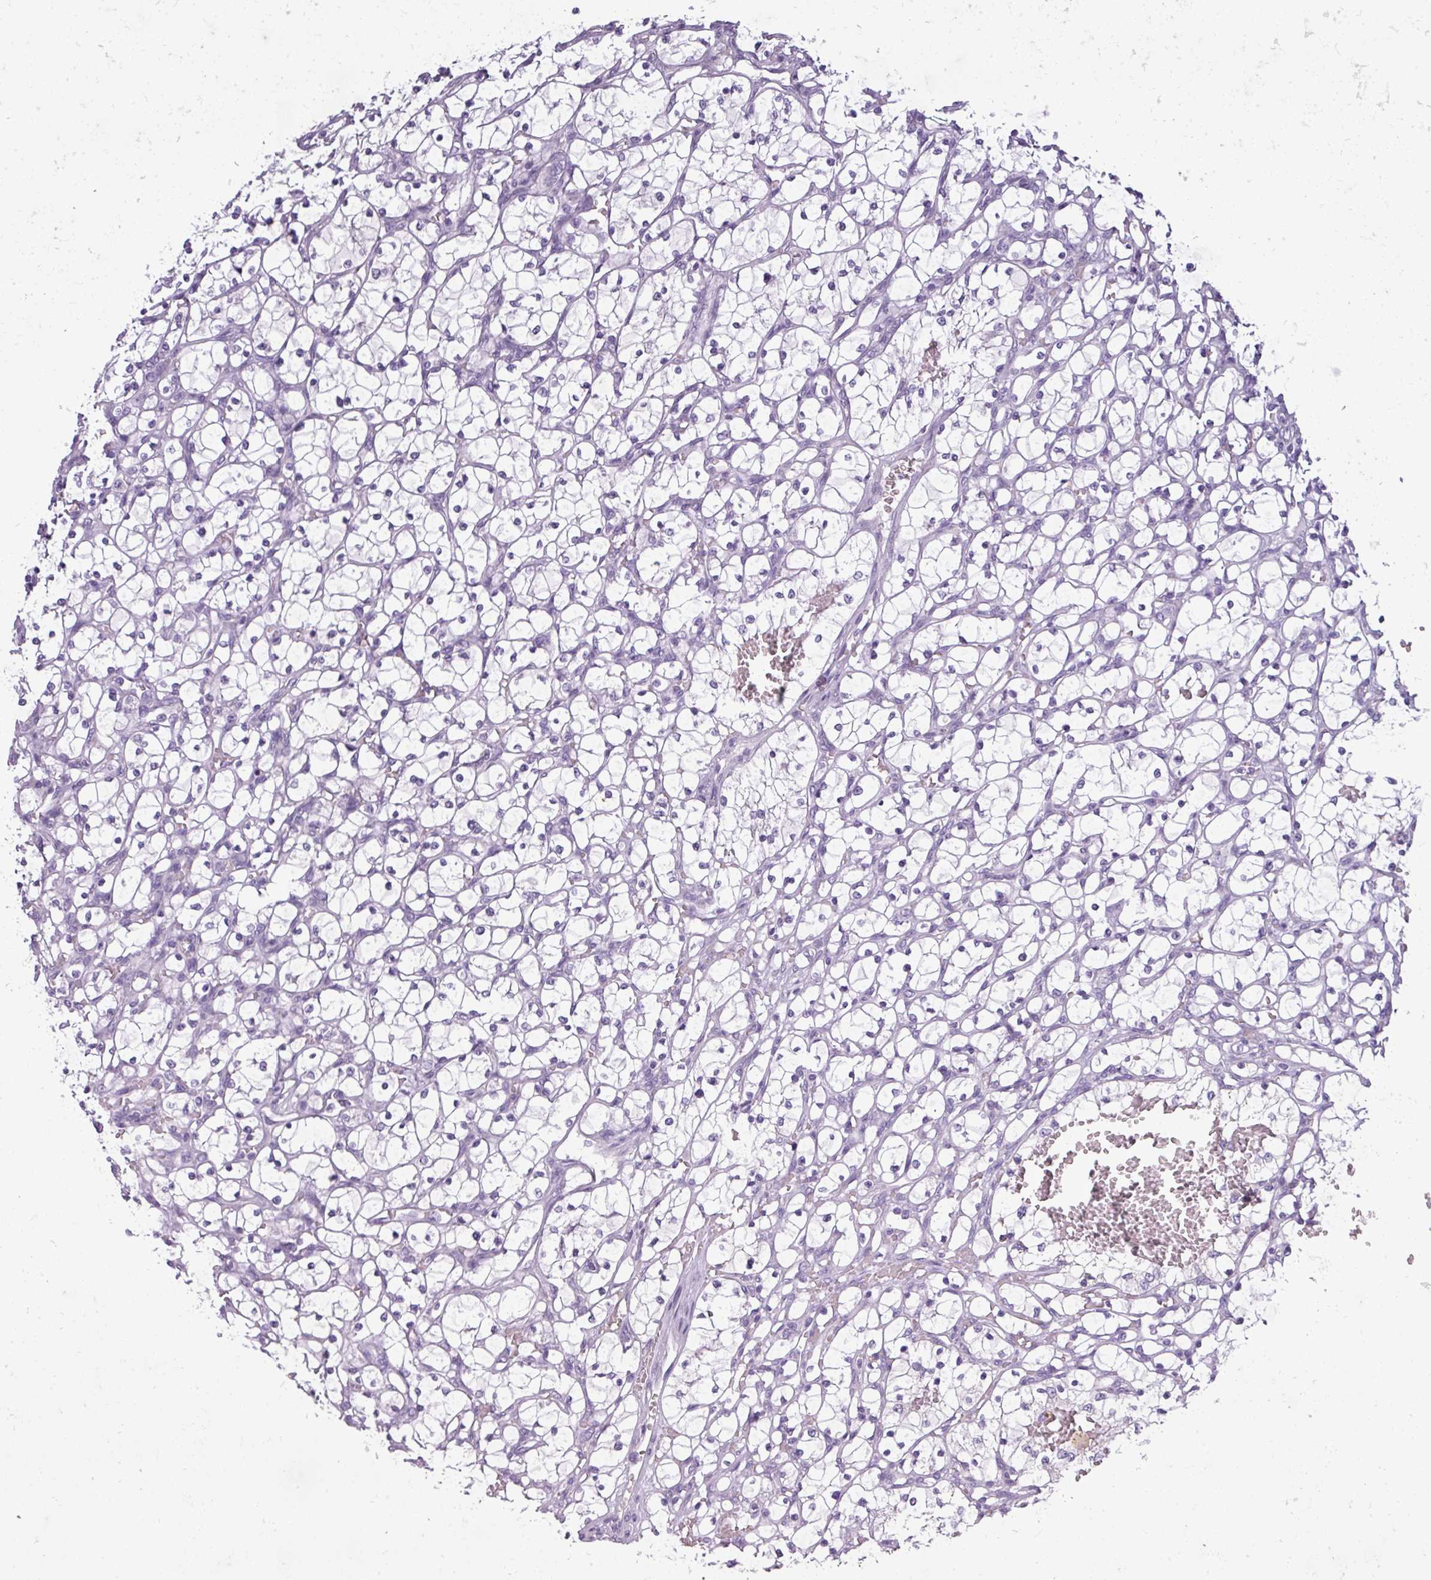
{"staining": {"intensity": "negative", "quantity": "none", "location": "none"}, "tissue": "renal cancer", "cell_type": "Tumor cells", "image_type": "cancer", "snomed": [{"axis": "morphology", "description": "Adenocarcinoma, NOS"}, {"axis": "topography", "description": "Kidney"}], "caption": "Tumor cells are negative for brown protein staining in renal cancer. Brightfield microscopy of IHC stained with DAB (brown) and hematoxylin (blue), captured at high magnification.", "gene": "DNAAF9", "patient": {"sex": "female", "age": 69}}